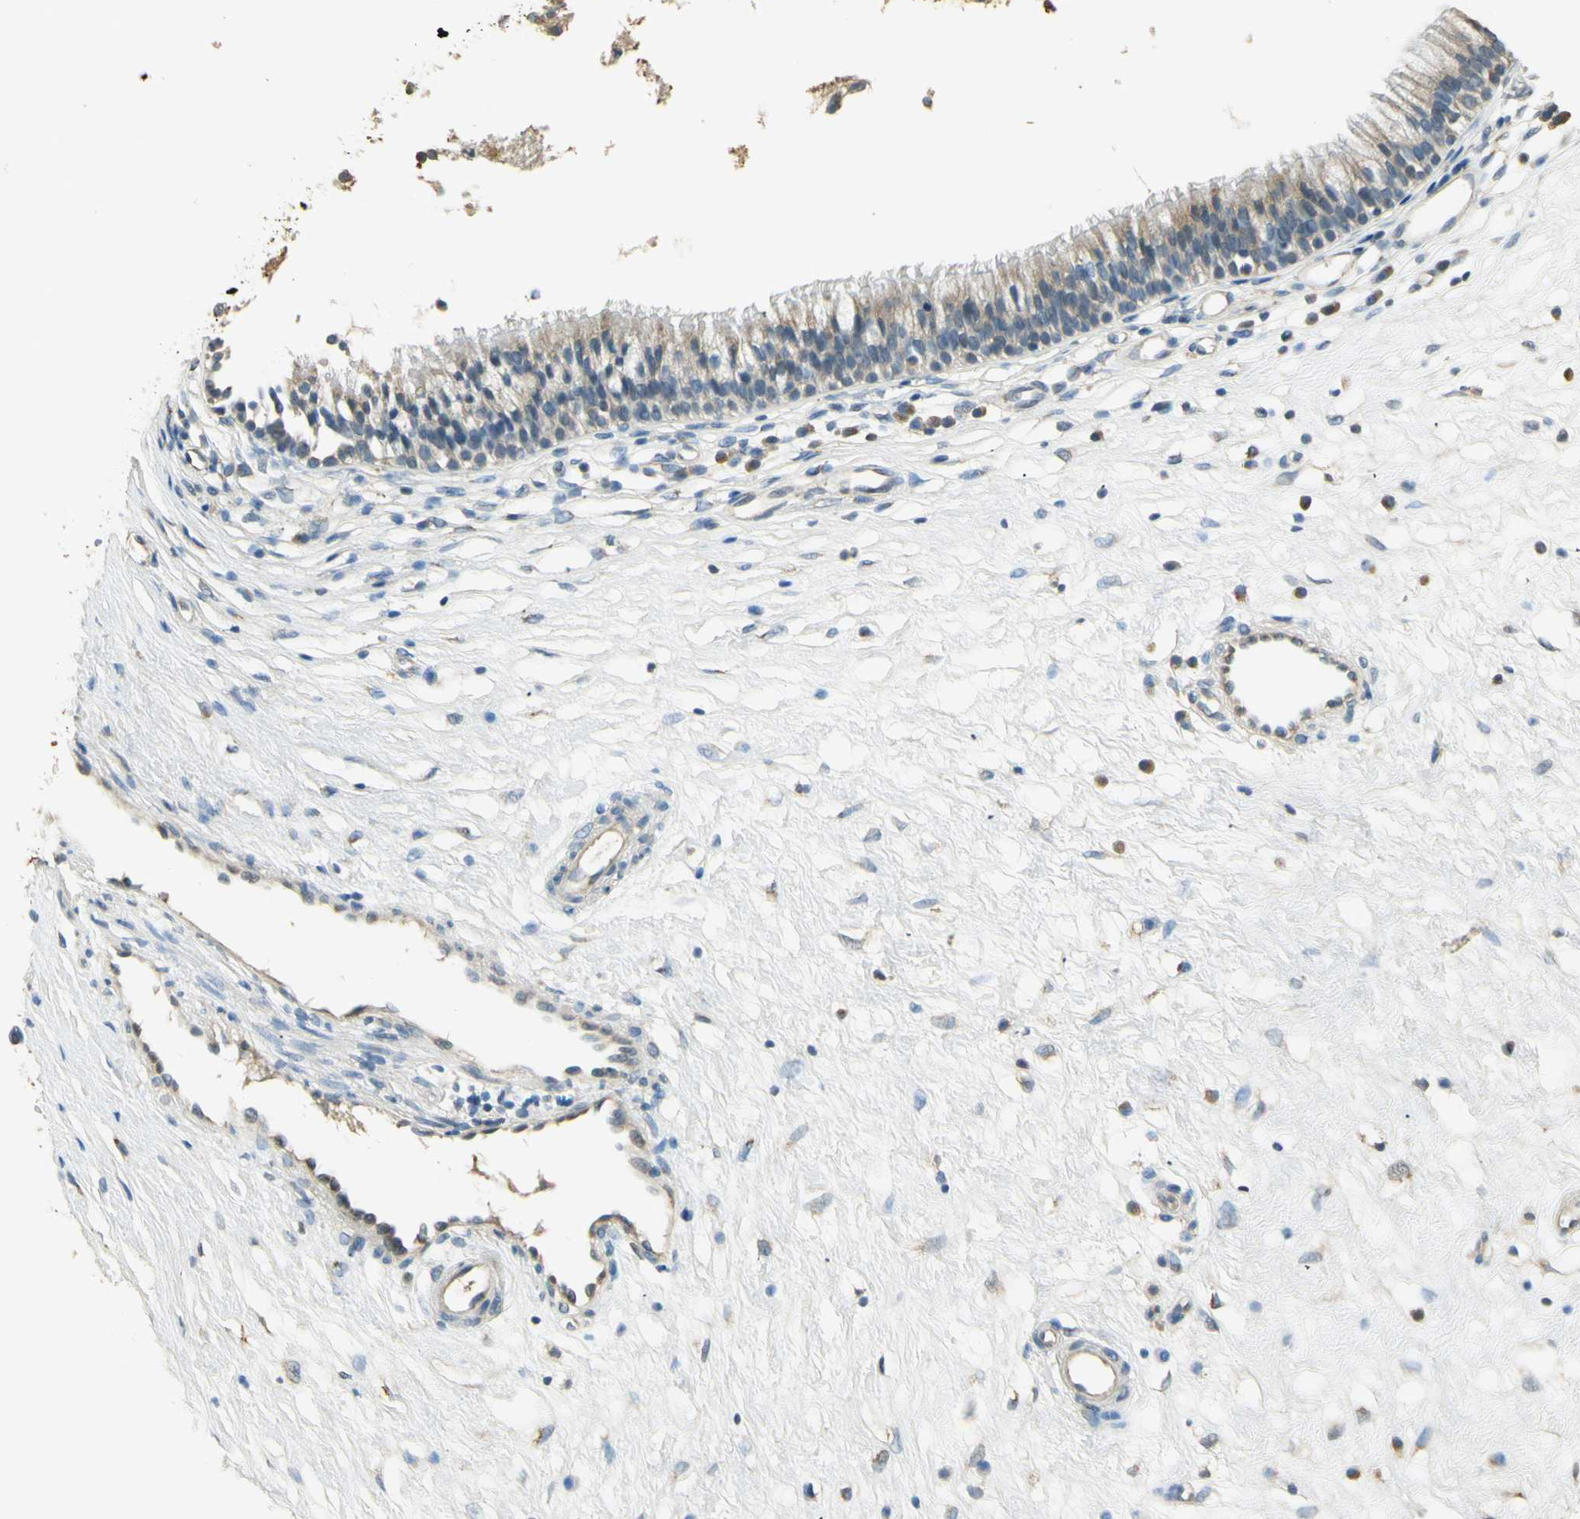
{"staining": {"intensity": "weak", "quantity": ">75%", "location": "cytoplasmic/membranous"}, "tissue": "nasopharynx", "cell_type": "Respiratory epithelial cells", "image_type": "normal", "snomed": [{"axis": "morphology", "description": "Normal tissue, NOS"}, {"axis": "topography", "description": "Nasopharynx"}], "caption": "Immunohistochemistry staining of unremarkable nasopharynx, which exhibits low levels of weak cytoplasmic/membranous expression in approximately >75% of respiratory epithelial cells indicating weak cytoplasmic/membranous protein positivity. The staining was performed using DAB (3,3'-diaminobenzidine) (brown) for protein detection and nuclei were counterstained in hematoxylin (blue).", "gene": "UXS1", "patient": {"sex": "male", "age": 21}}